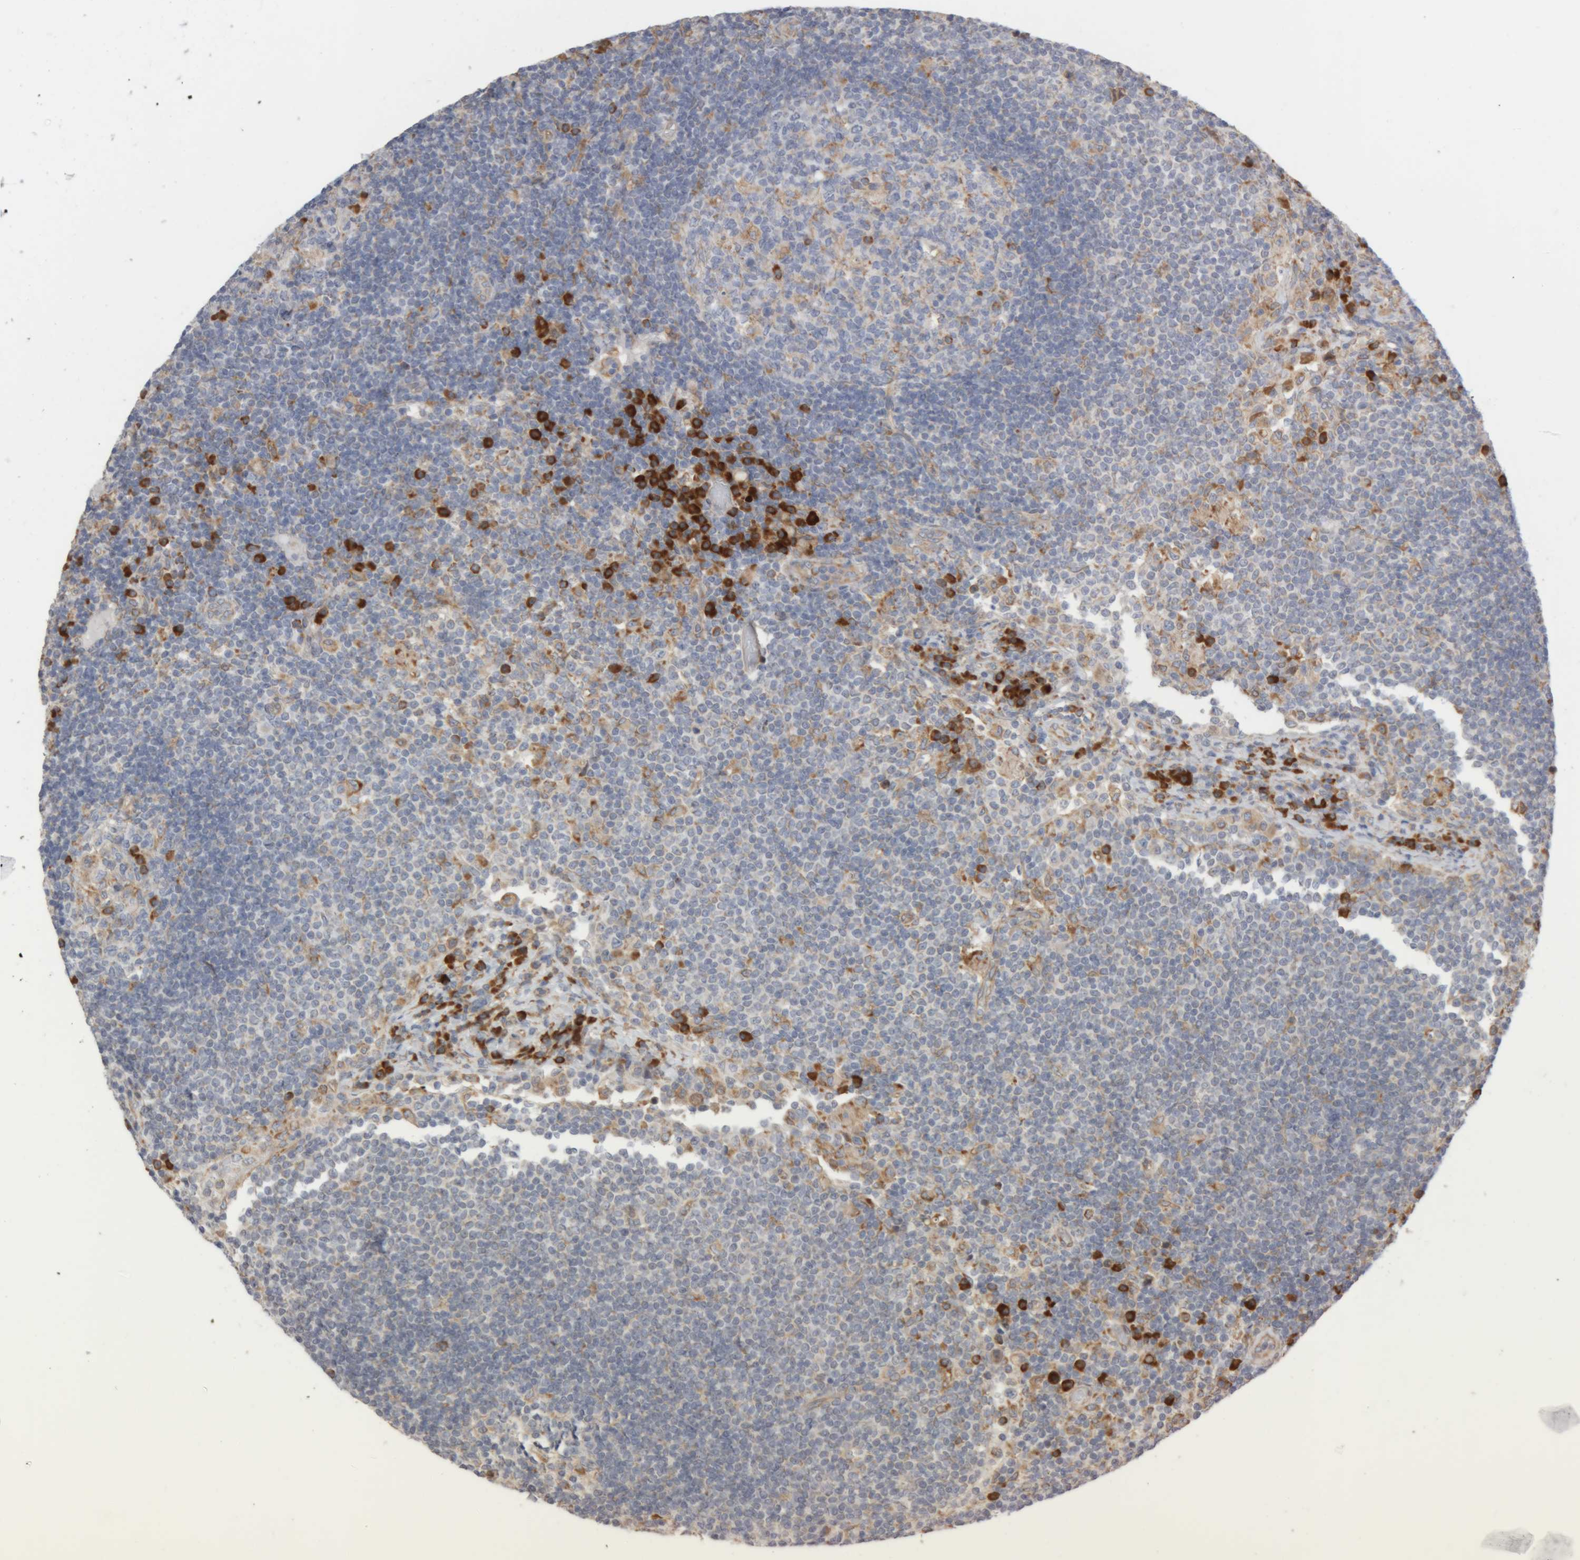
{"staining": {"intensity": "moderate", "quantity": "<25%", "location": "cytoplasmic/membranous"}, "tissue": "lymph node", "cell_type": "Germinal center cells", "image_type": "normal", "snomed": [{"axis": "morphology", "description": "Normal tissue, NOS"}, {"axis": "topography", "description": "Lymph node"}], "caption": "Immunohistochemistry (IHC) staining of unremarkable lymph node, which demonstrates low levels of moderate cytoplasmic/membranous staining in approximately <25% of germinal center cells indicating moderate cytoplasmic/membranous protein positivity. The staining was performed using DAB (3,3'-diaminobenzidine) (brown) for protein detection and nuclei were counterstained in hematoxylin (blue).", "gene": "RPN2", "patient": {"sex": "female", "age": 53}}